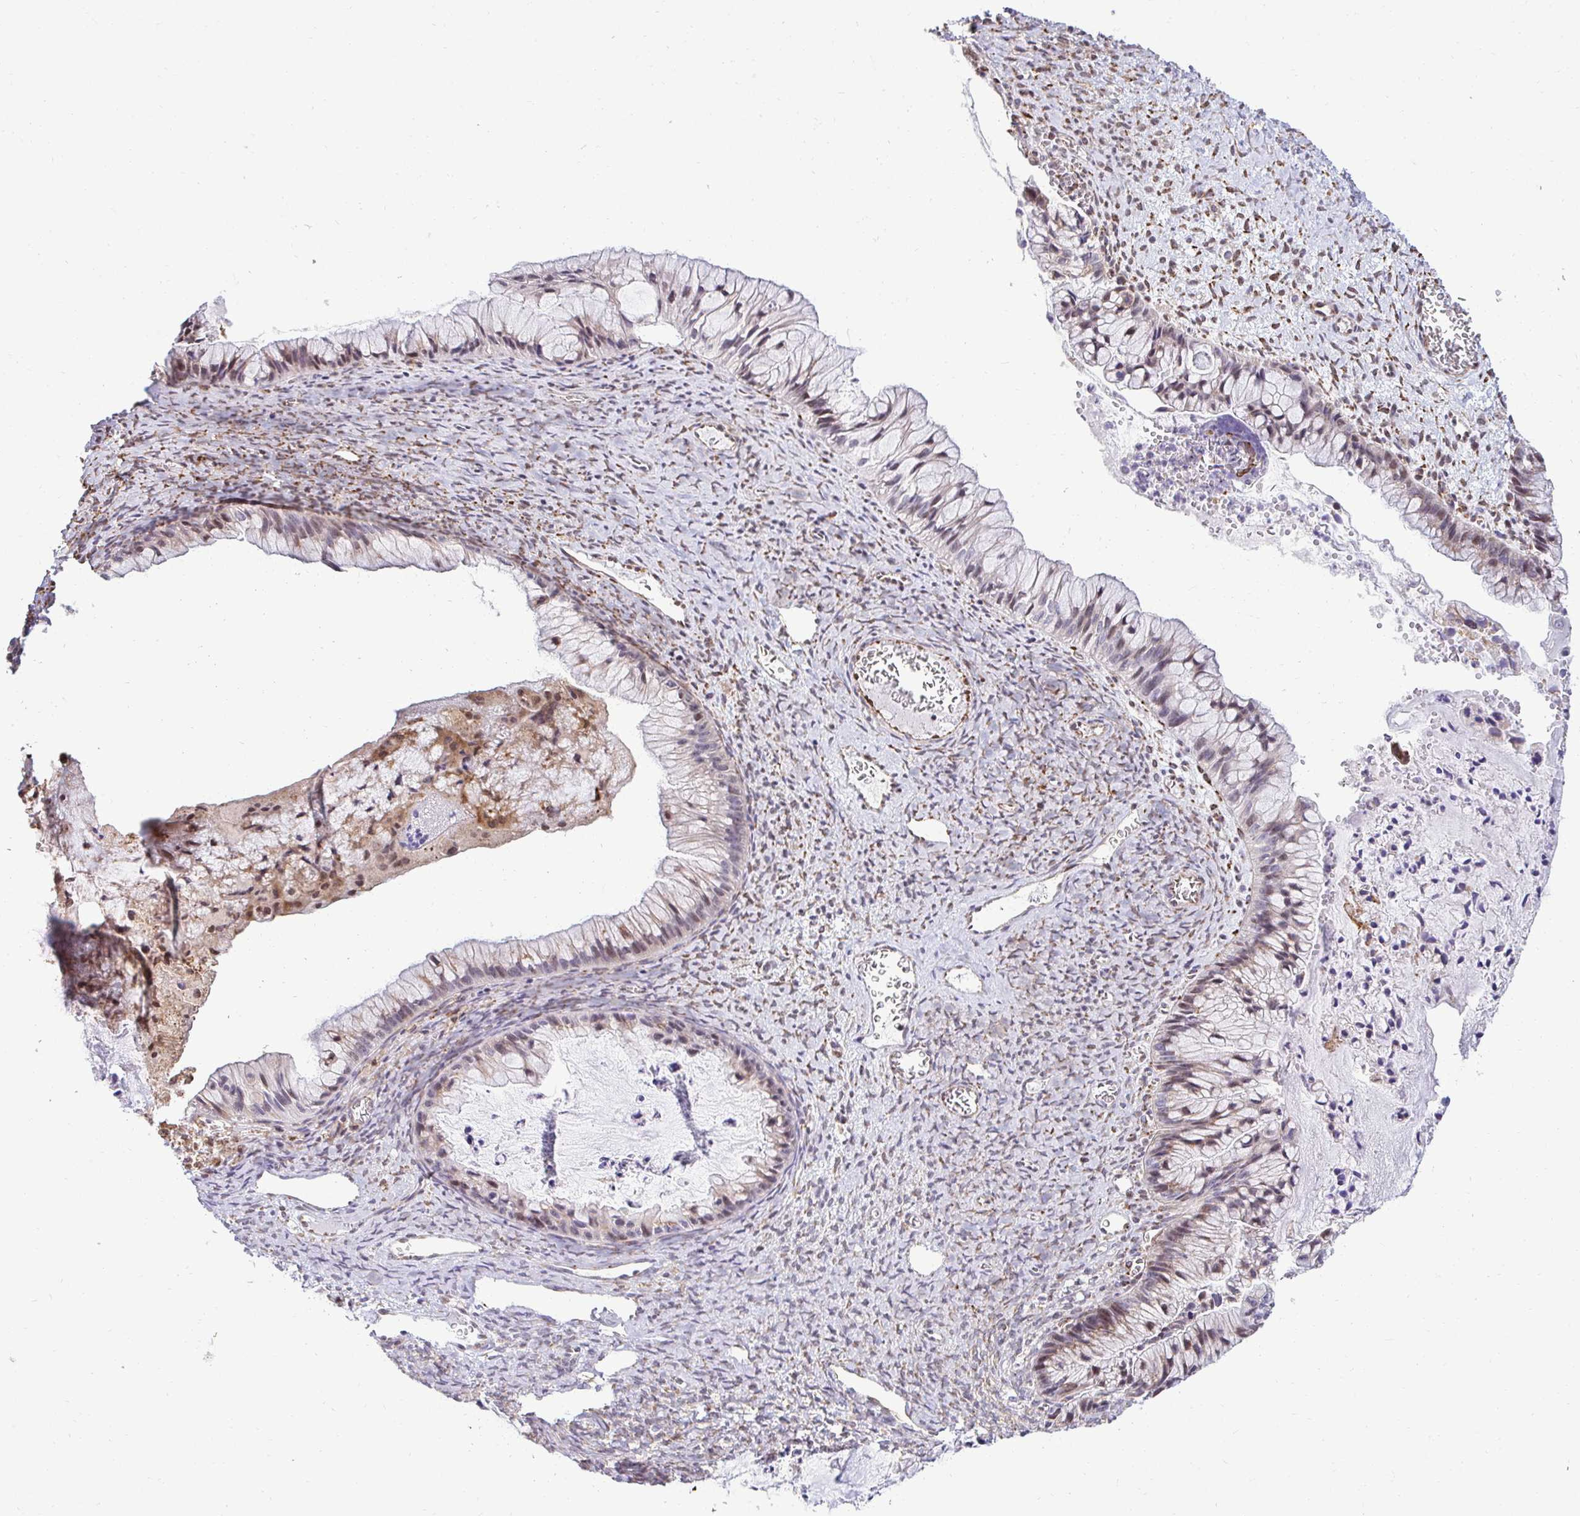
{"staining": {"intensity": "moderate", "quantity": "<25%", "location": "cytoplasmic/membranous,nuclear"}, "tissue": "ovarian cancer", "cell_type": "Tumor cells", "image_type": "cancer", "snomed": [{"axis": "morphology", "description": "Cystadenocarcinoma, mucinous, NOS"}, {"axis": "topography", "description": "Ovary"}], "caption": "Brown immunohistochemical staining in ovarian mucinous cystadenocarcinoma displays moderate cytoplasmic/membranous and nuclear staining in about <25% of tumor cells. (IHC, brightfield microscopy, high magnification).", "gene": "HPS1", "patient": {"sex": "female", "age": 72}}